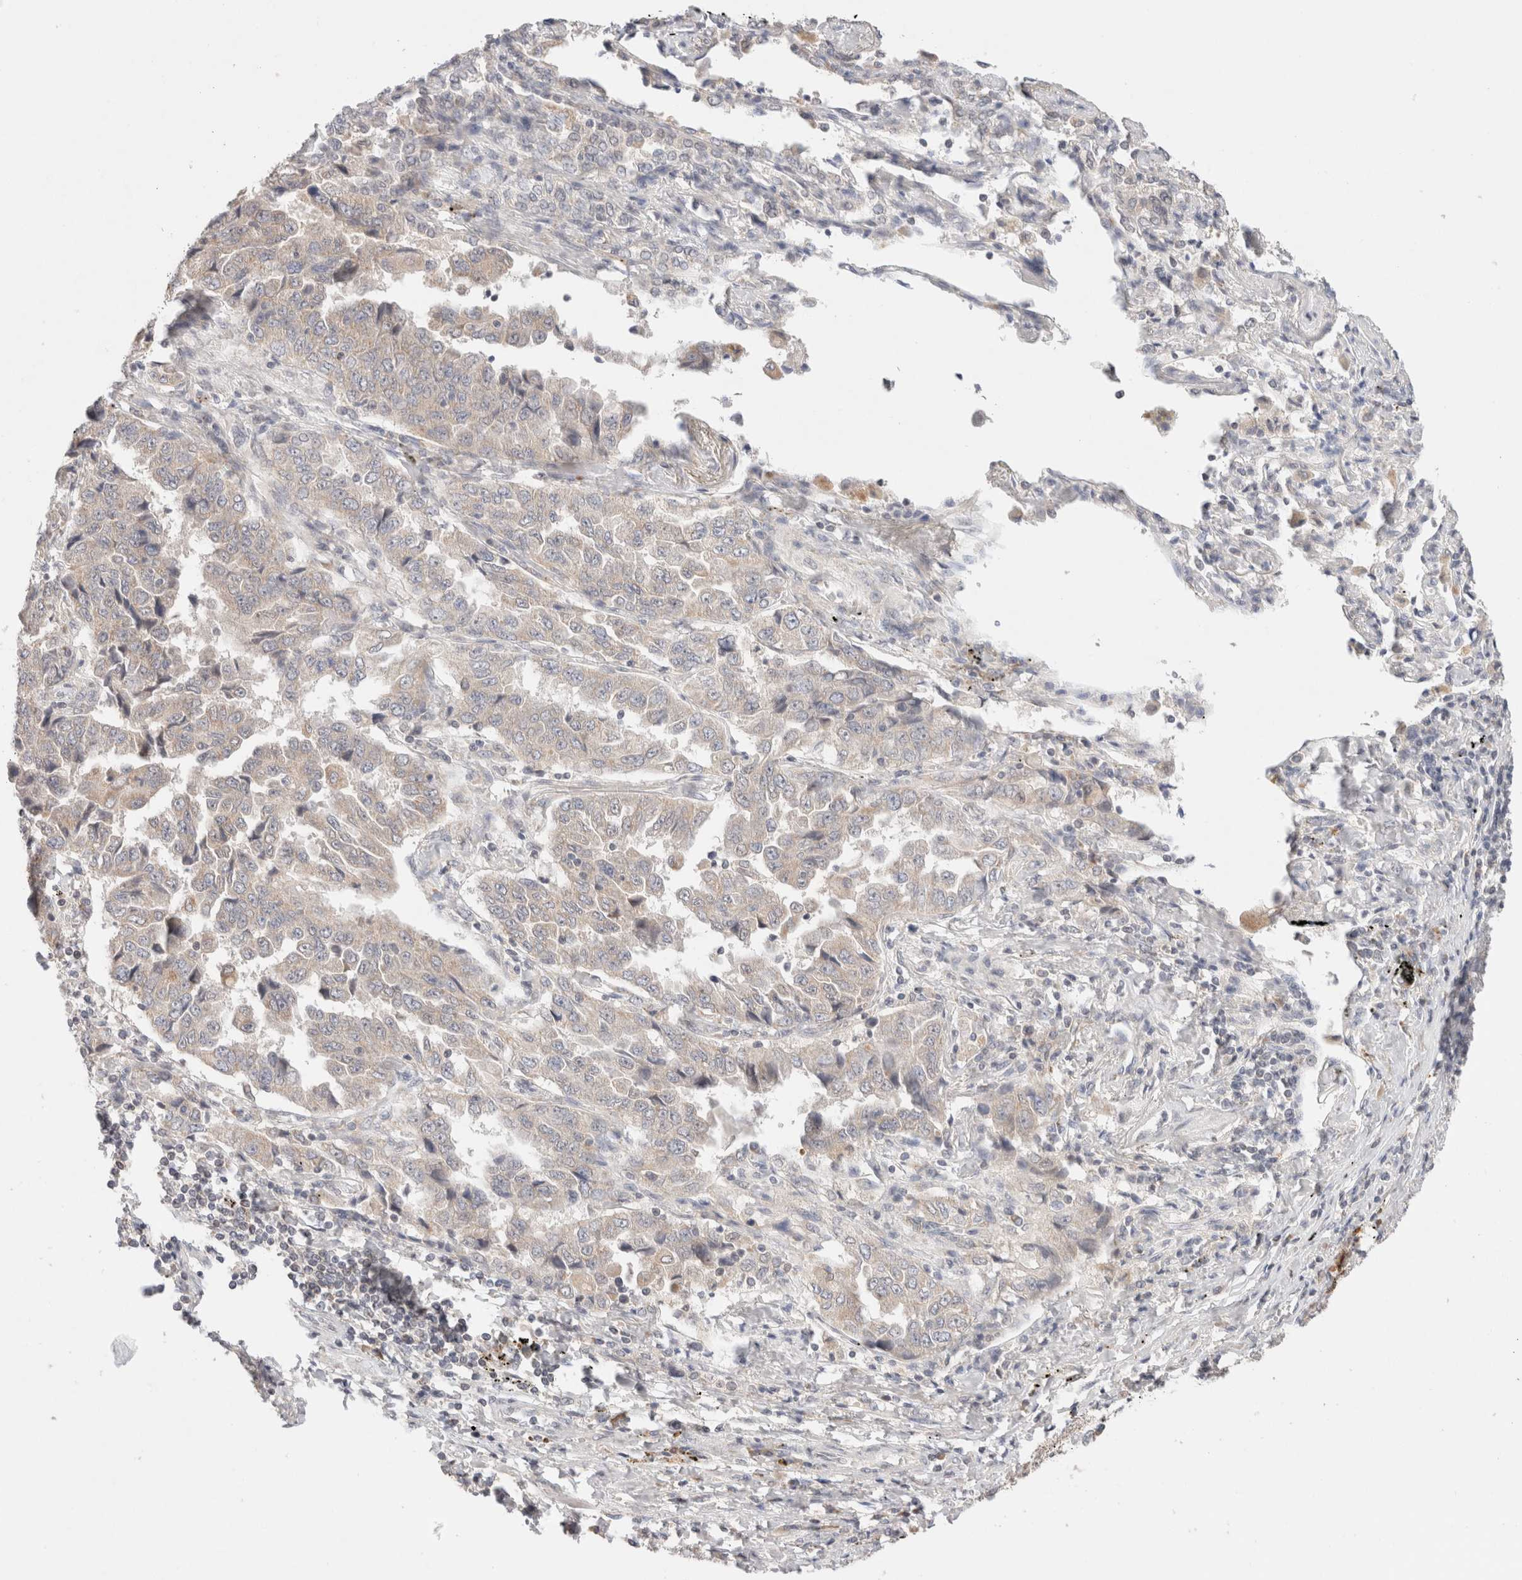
{"staining": {"intensity": "moderate", "quantity": "<25%", "location": "cytoplasmic/membranous"}, "tissue": "lung cancer", "cell_type": "Tumor cells", "image_type": "cancer", "snomed": [{"axis": "morphology", "description": "Adenocarcinoma, NOS"}, {"axis": "topography", "description": "Lung"}], "caption": "Human lung adenocarcinoma stained with a protein marker exhibits moderate staining in tumor cells.", "gene": "ERI3", "patient": {"sex": "female", "age": 51}}